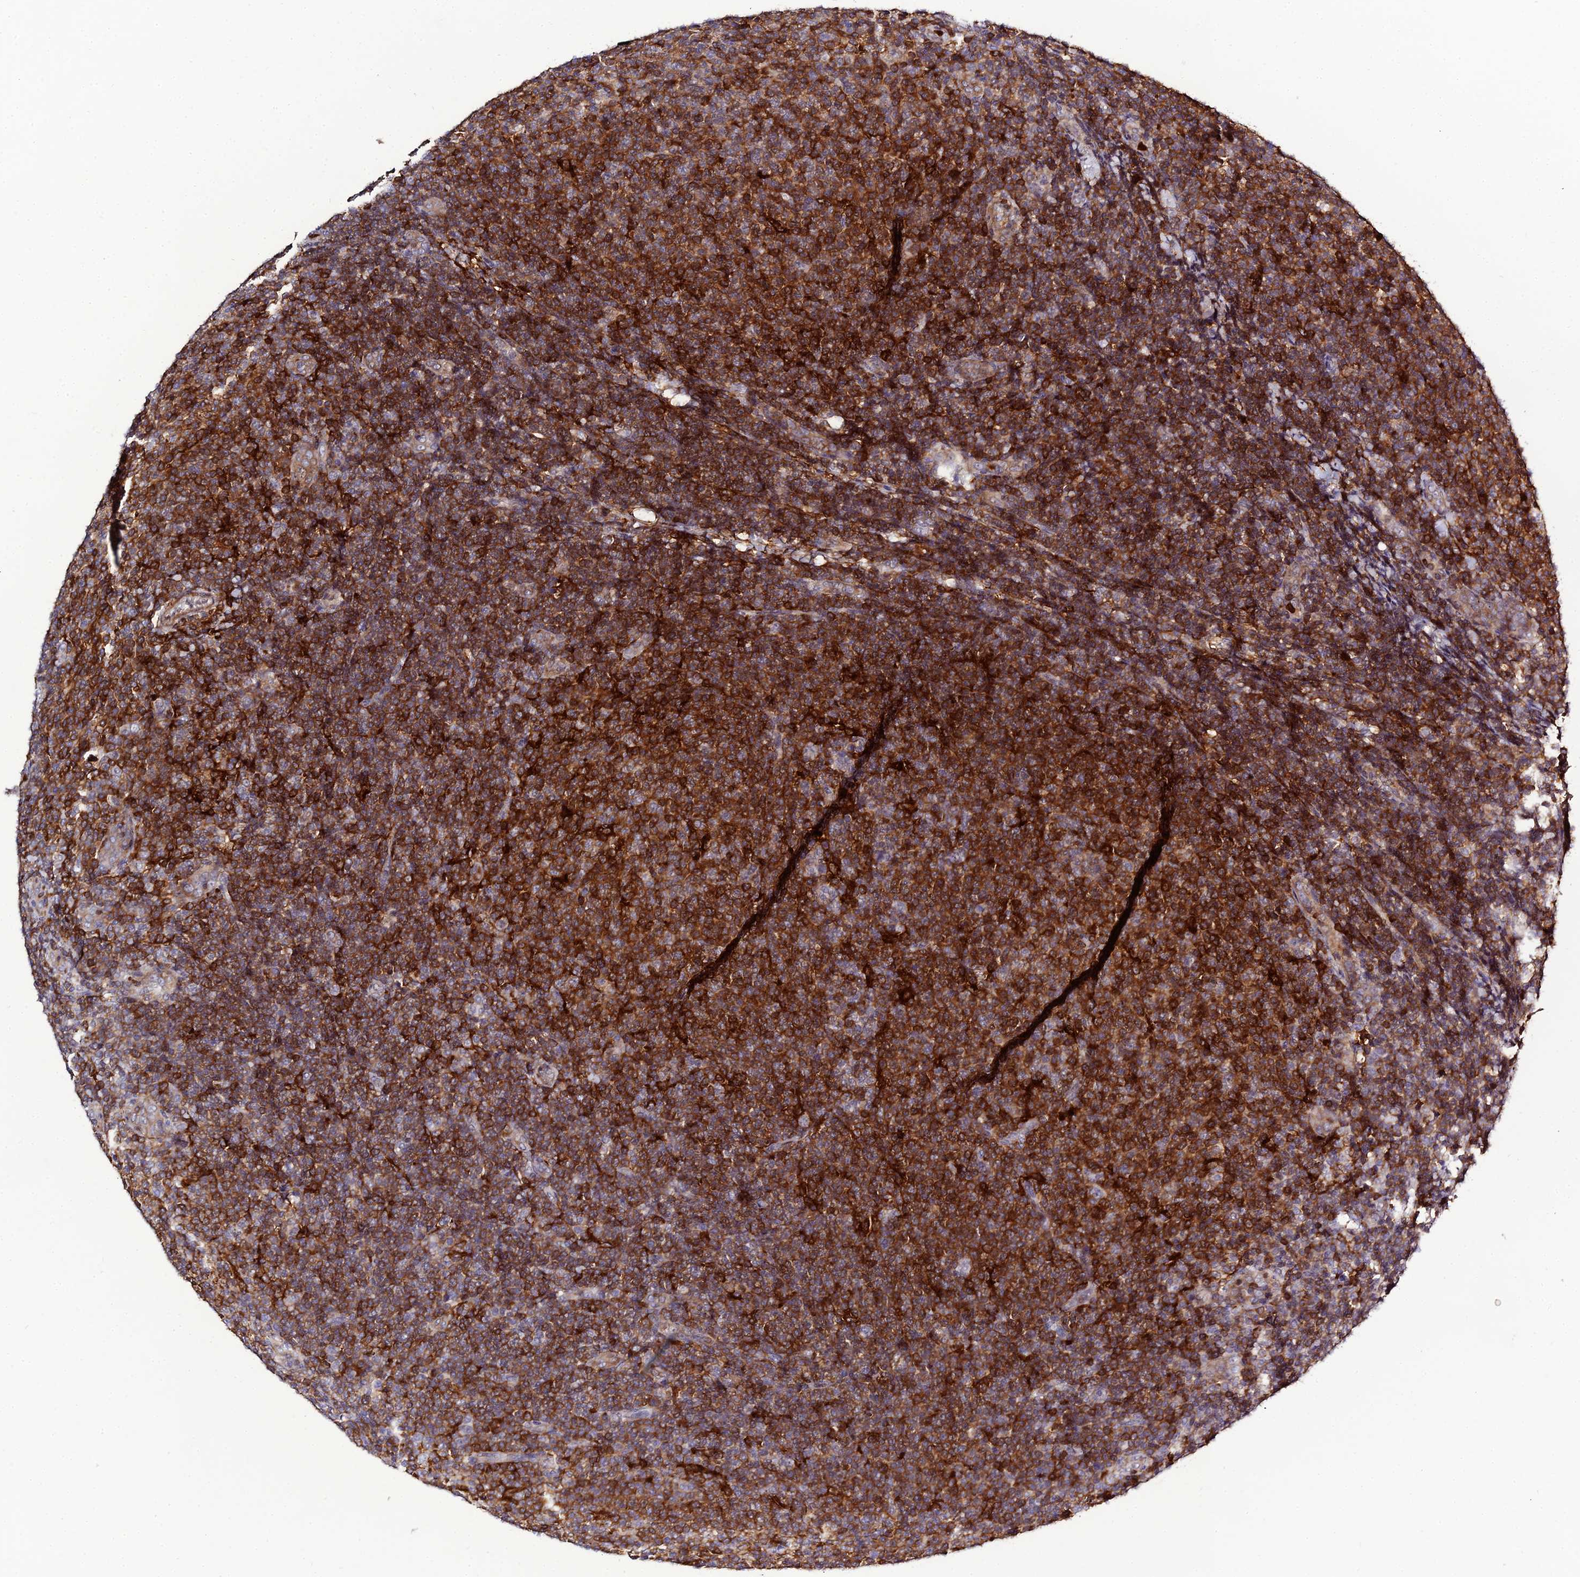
{"staining": {"intensity": "strong", "quantity": ">75%", "location": "cytoplasmic/membranous"}, "tissue": "lymphoma", "cell_type": "Tumor cells", "image_type": "cancer", "snomed": [{"axis": "morphology", "description": "Malignant lymphoma, non-Hodgkin's type, Low grade"}, {"axis": "topography", "description": "Lymph node"}], "caption": "The histopathology image shows a brown stain indicating the presence of a protein in the cytoplasmic/membranous of tumor cells in low-grade malignant lymphoma, non-Hodgkin's type.", "gene": "IL4I1", "patient": {"sex": "male", "age": 66}}